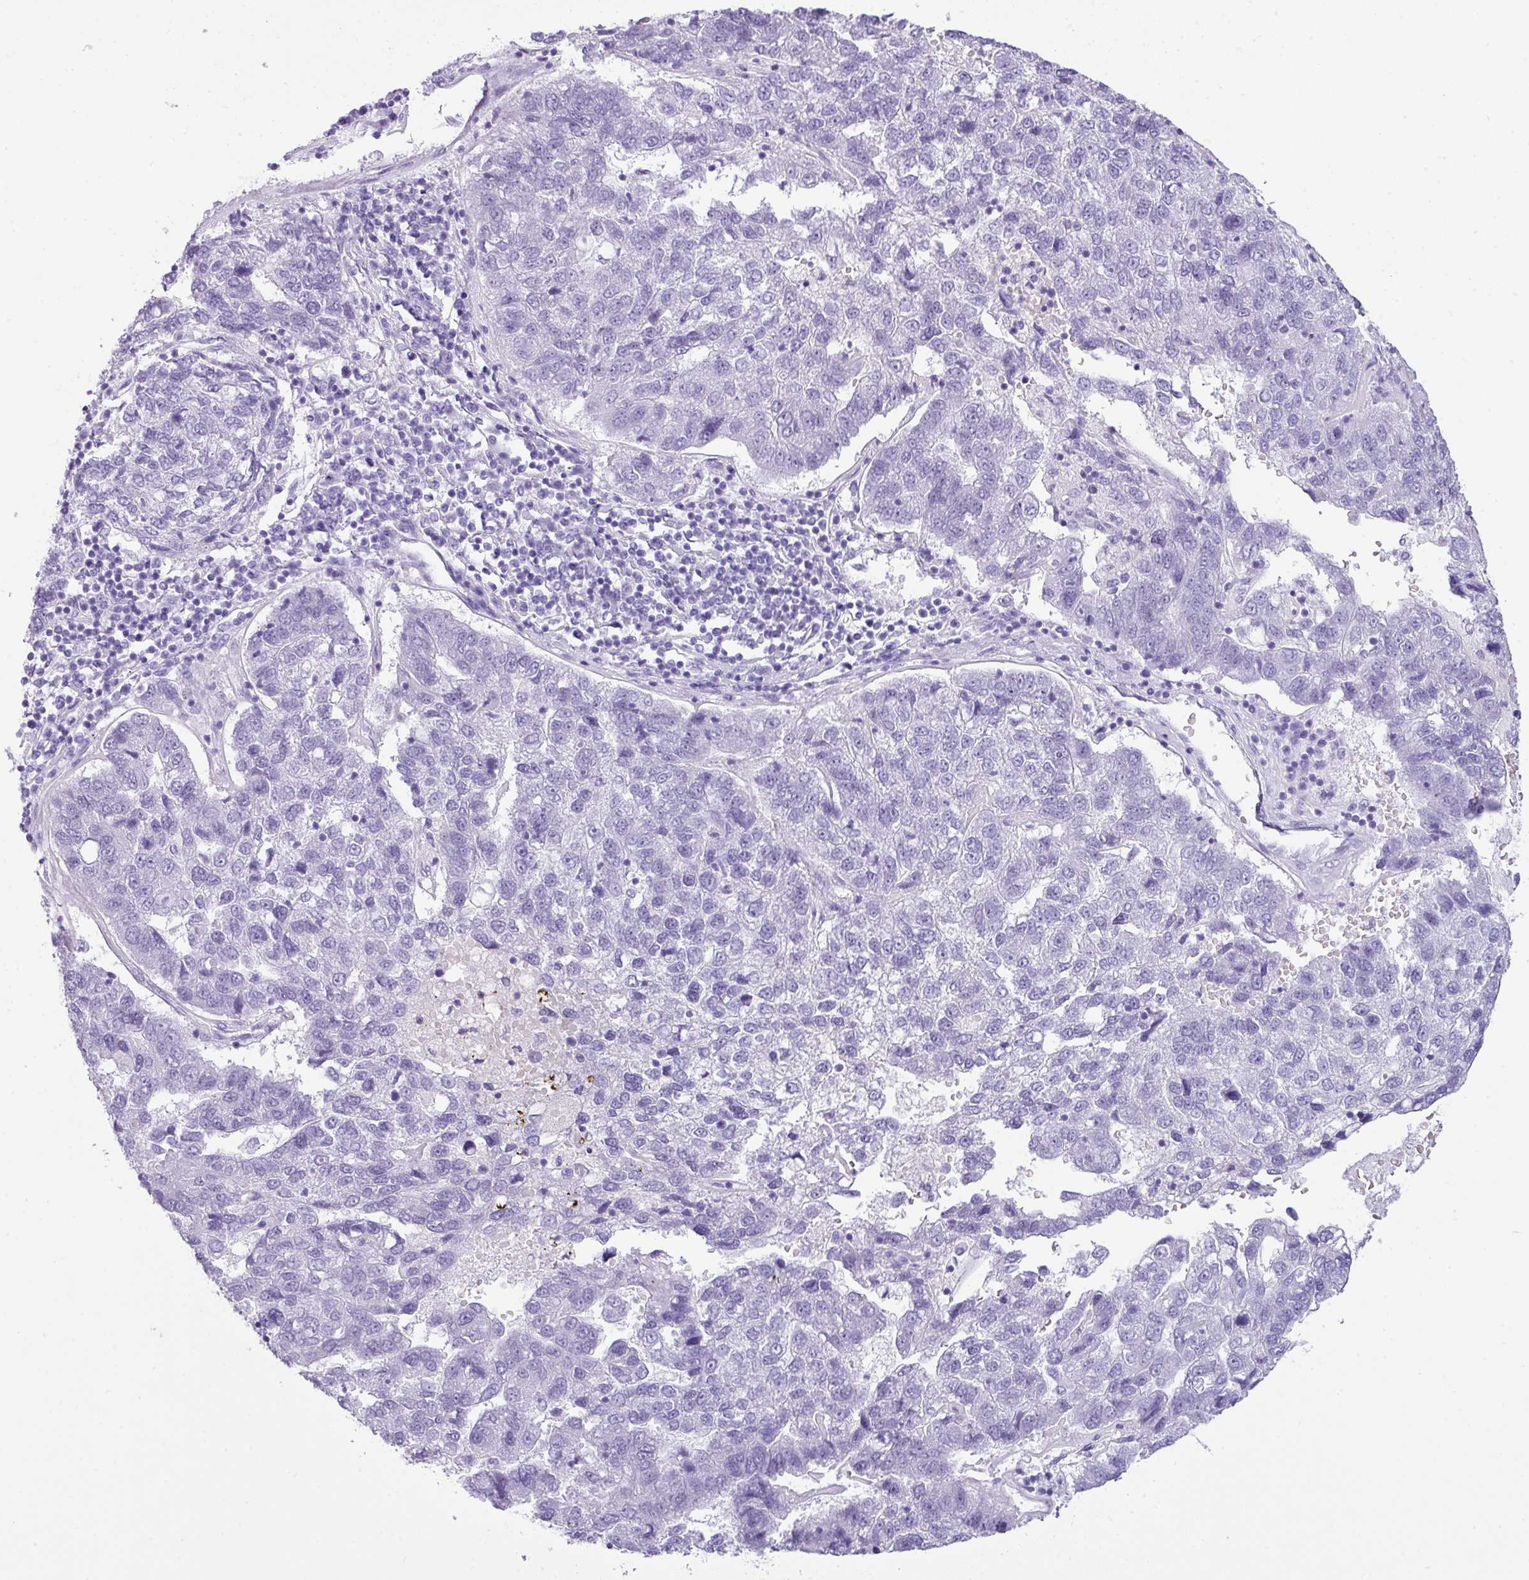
{"staining": {"intensity": "negative", "quantity": "none", "location": "none"}, "tissue": "pancreatic cancer", "cell_type": "Tumor cells", "image_type": "cancer", "snomed": [{"axis": "morphology", "description": "Adenocarcinoma, NOS"}, {"axis": "topography", "description": "Pancreas"}], "caption": "Immunohistochemistry (IHC) histopathology image of human pancreatic adenocarcinoma stained for a protein (brown), which shows no positivity in tumor cells.", "gene": "TNP1", "patient": {"sex": "female", "age": 61}}